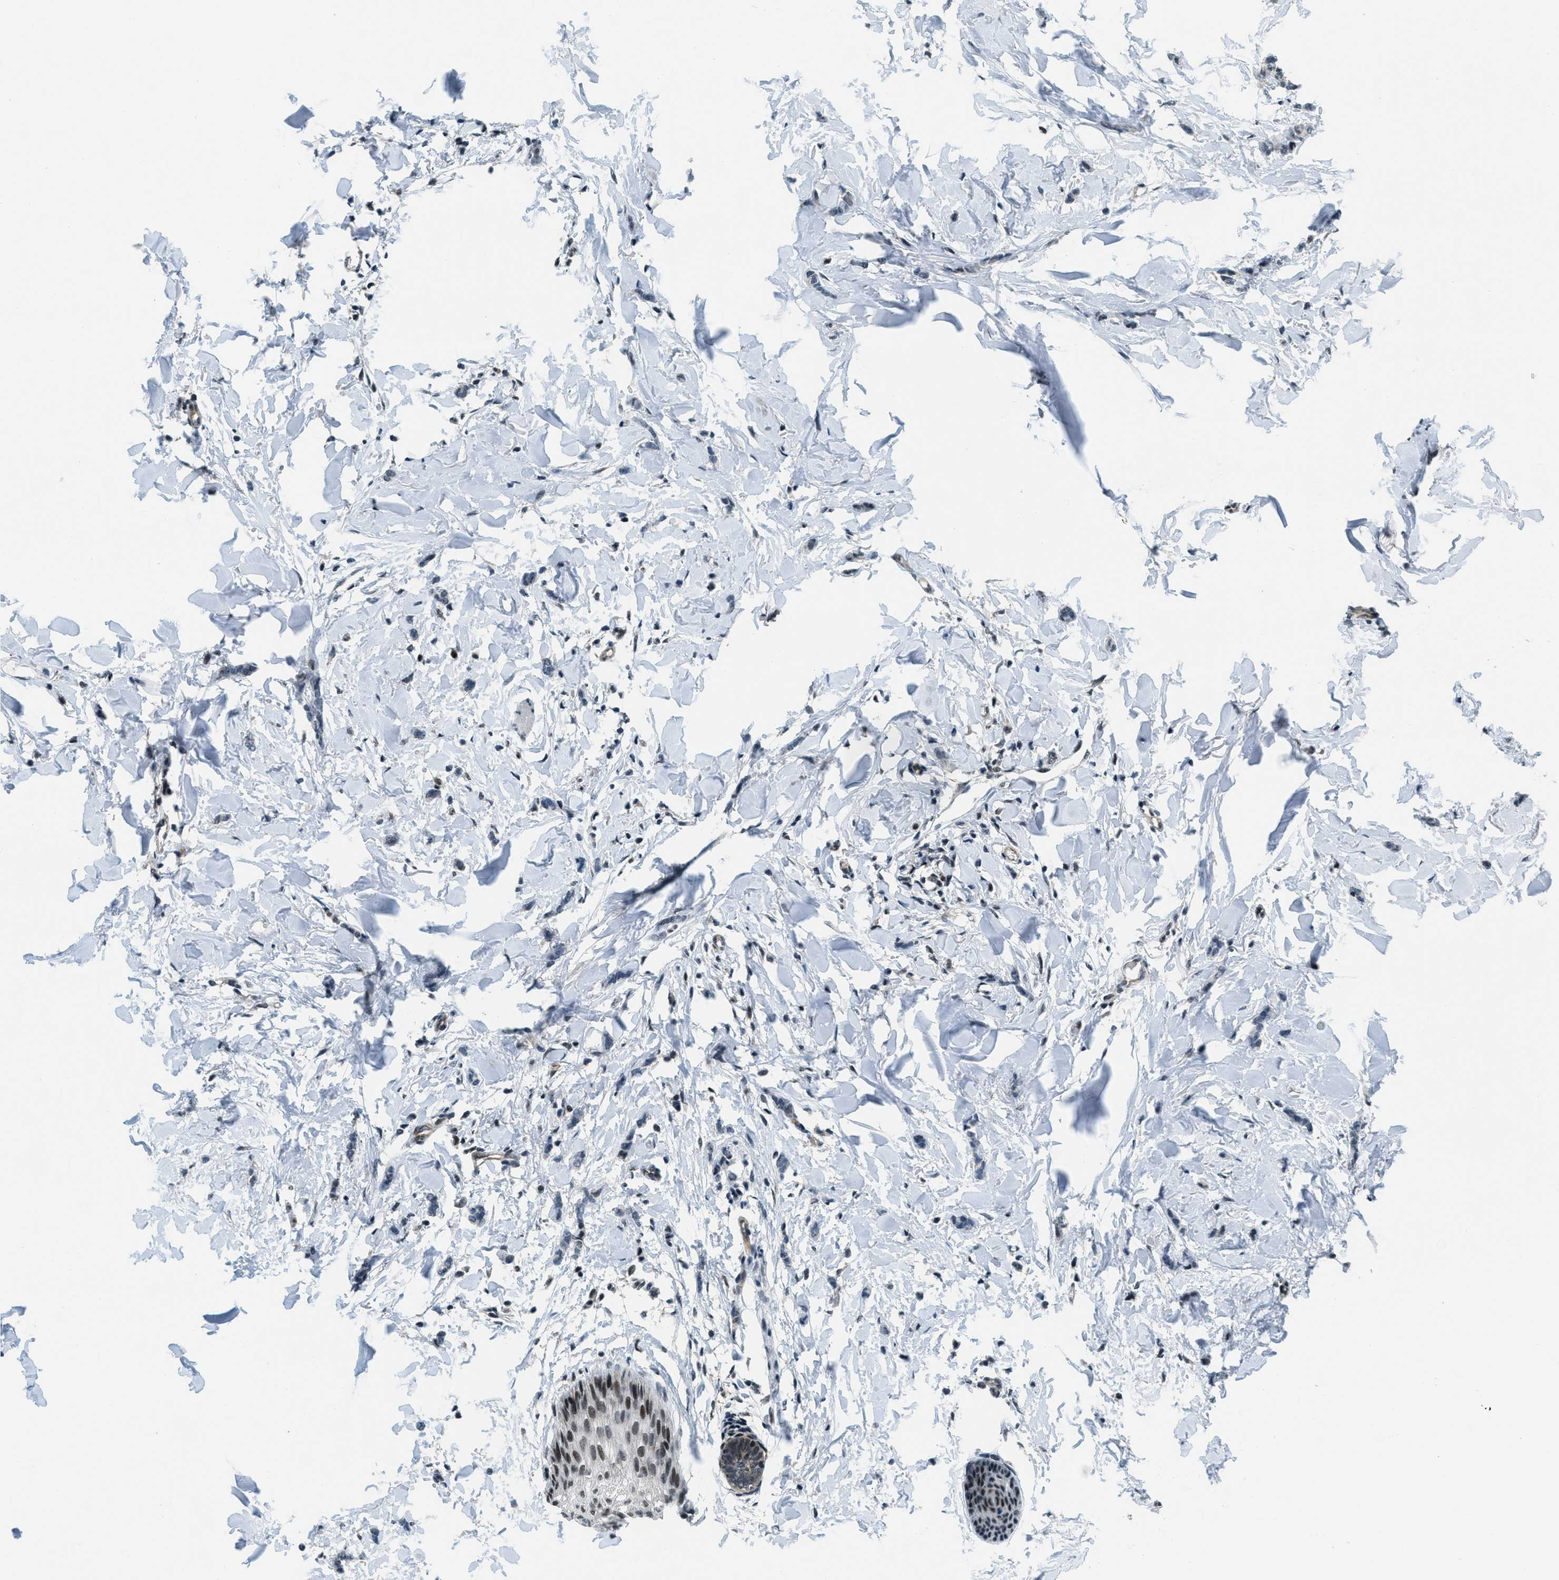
{"staining": {"intensity": "weak", "quantity": ">75%", "location": "nuclear"}, "tissue": "breast cancer", "cell_type": "Tumor cells", "image_type": "cancer", "snomed": [{"axis": "morphology", "description": "Lobular carcinoma"}, {"axis": "topography", "description": "Skin"}, {"axis": "topography", "description": "Breast"}], "caption": "A high-resolution histopathology image shows immunohistochemistry (IHC) staining of breast cancer (lobular carcinoma), which shows weak nuclear expression in about >75% of tumor cells.", "gene": "KLF6", "patient": {"sex": "female", "age": 46}}